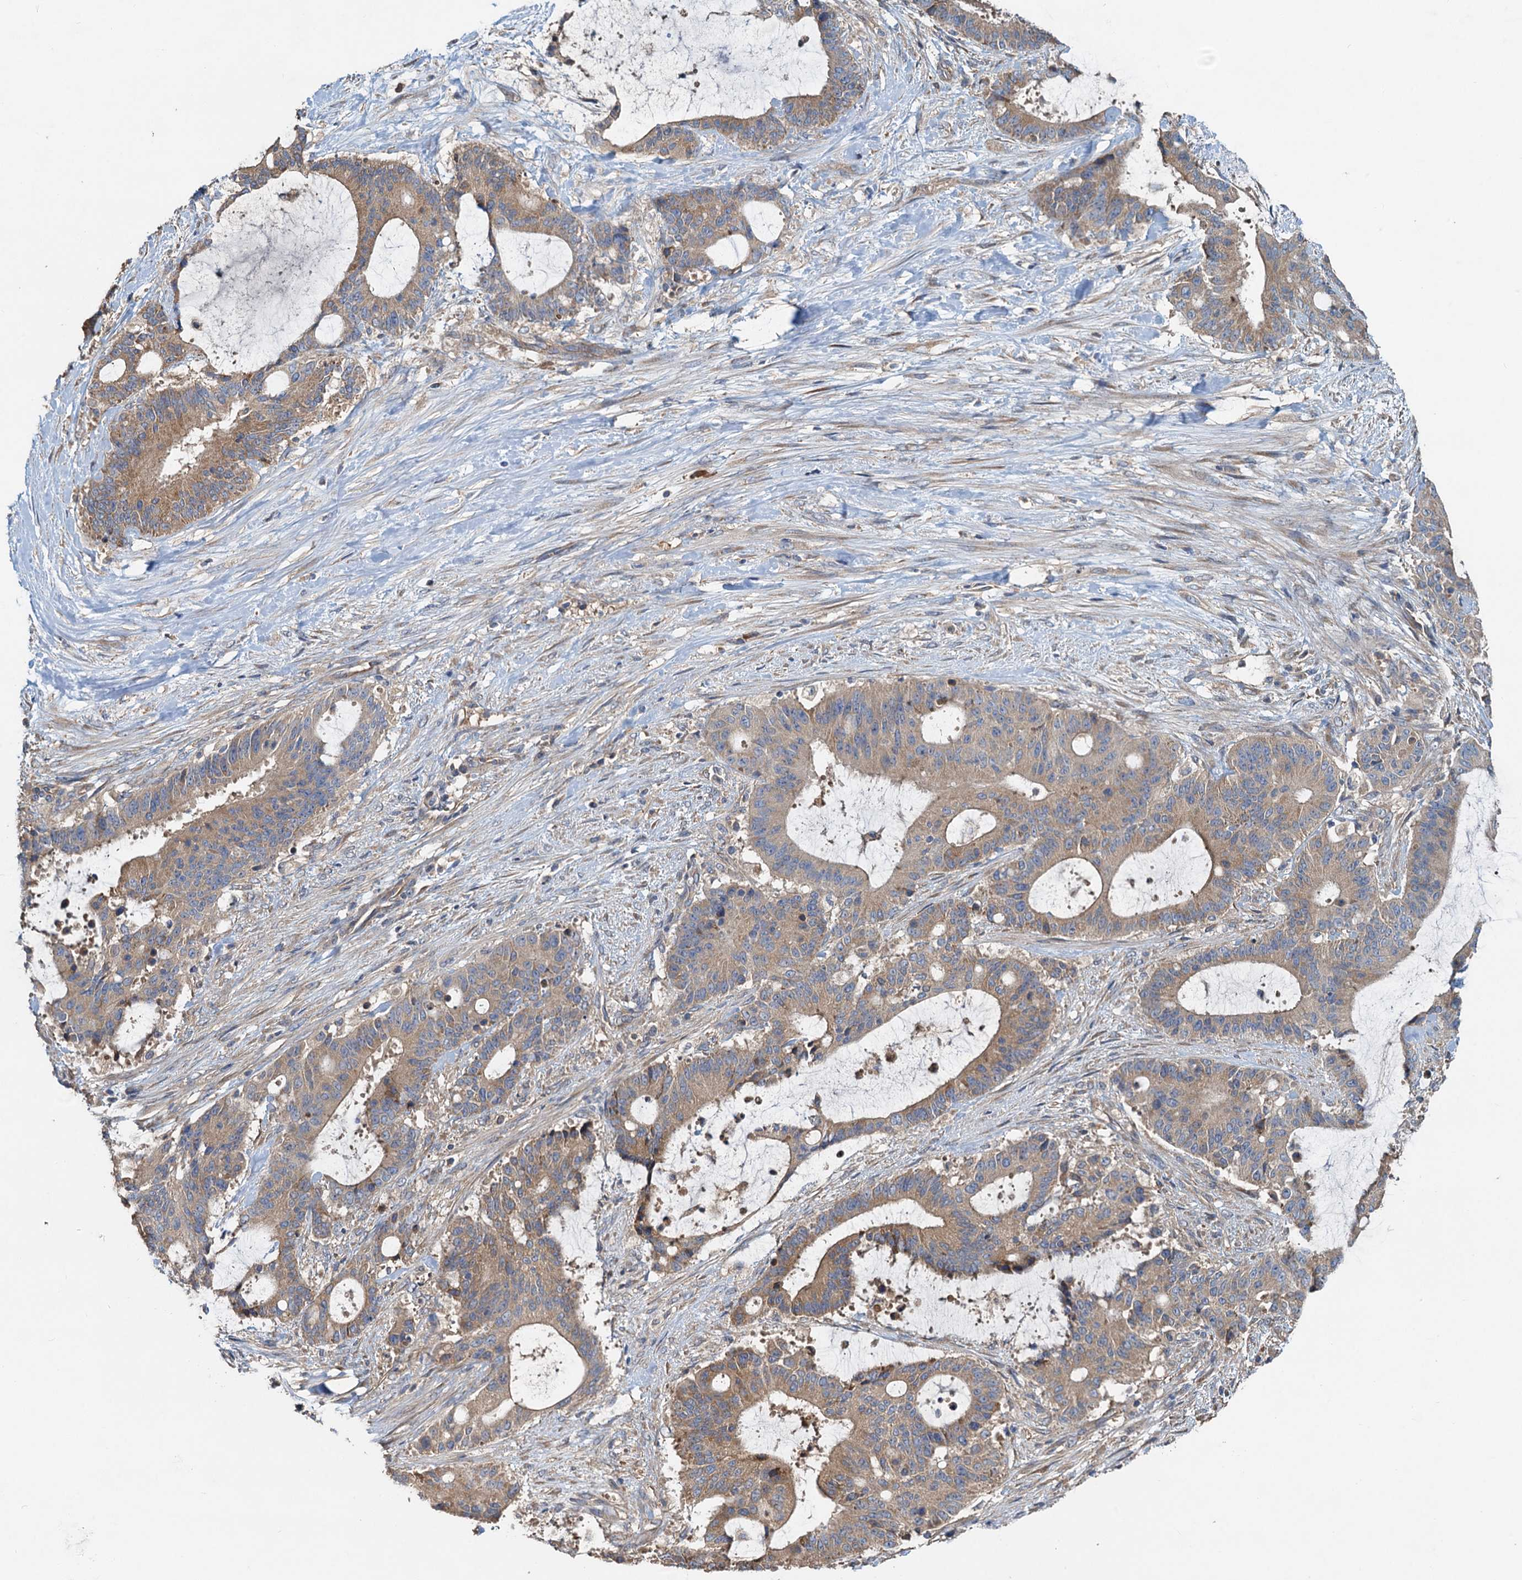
{"staining": {"intensity": "moderate", "quantity": "25%-75%", "location": "cytoplasmic/membranous"}, "tissue": "liver cancer", "cell_type": "Tumor cells", "image_type": "cancer", "snomed": [{"axis": "morphology", "description": "Normal tissue, NOS"}, {"axis": "morphology", "description": "Cholangiocarcinoma"}, {"axis": "topography", "description": "Liver"}, {"axis": "topography", "description": "Peripheral nerve tissue"}], "caption": "Immunohistochemistry micrograph of human cholangiocarcinoma (liver) stained for a protein (brown), which exhibits medium levels of moderate cytoplasmic/membranous expression in approximately 25%-75% of tumor cells.", "gene": "HYI", "patient": {"sex": "female", "age": 73}}